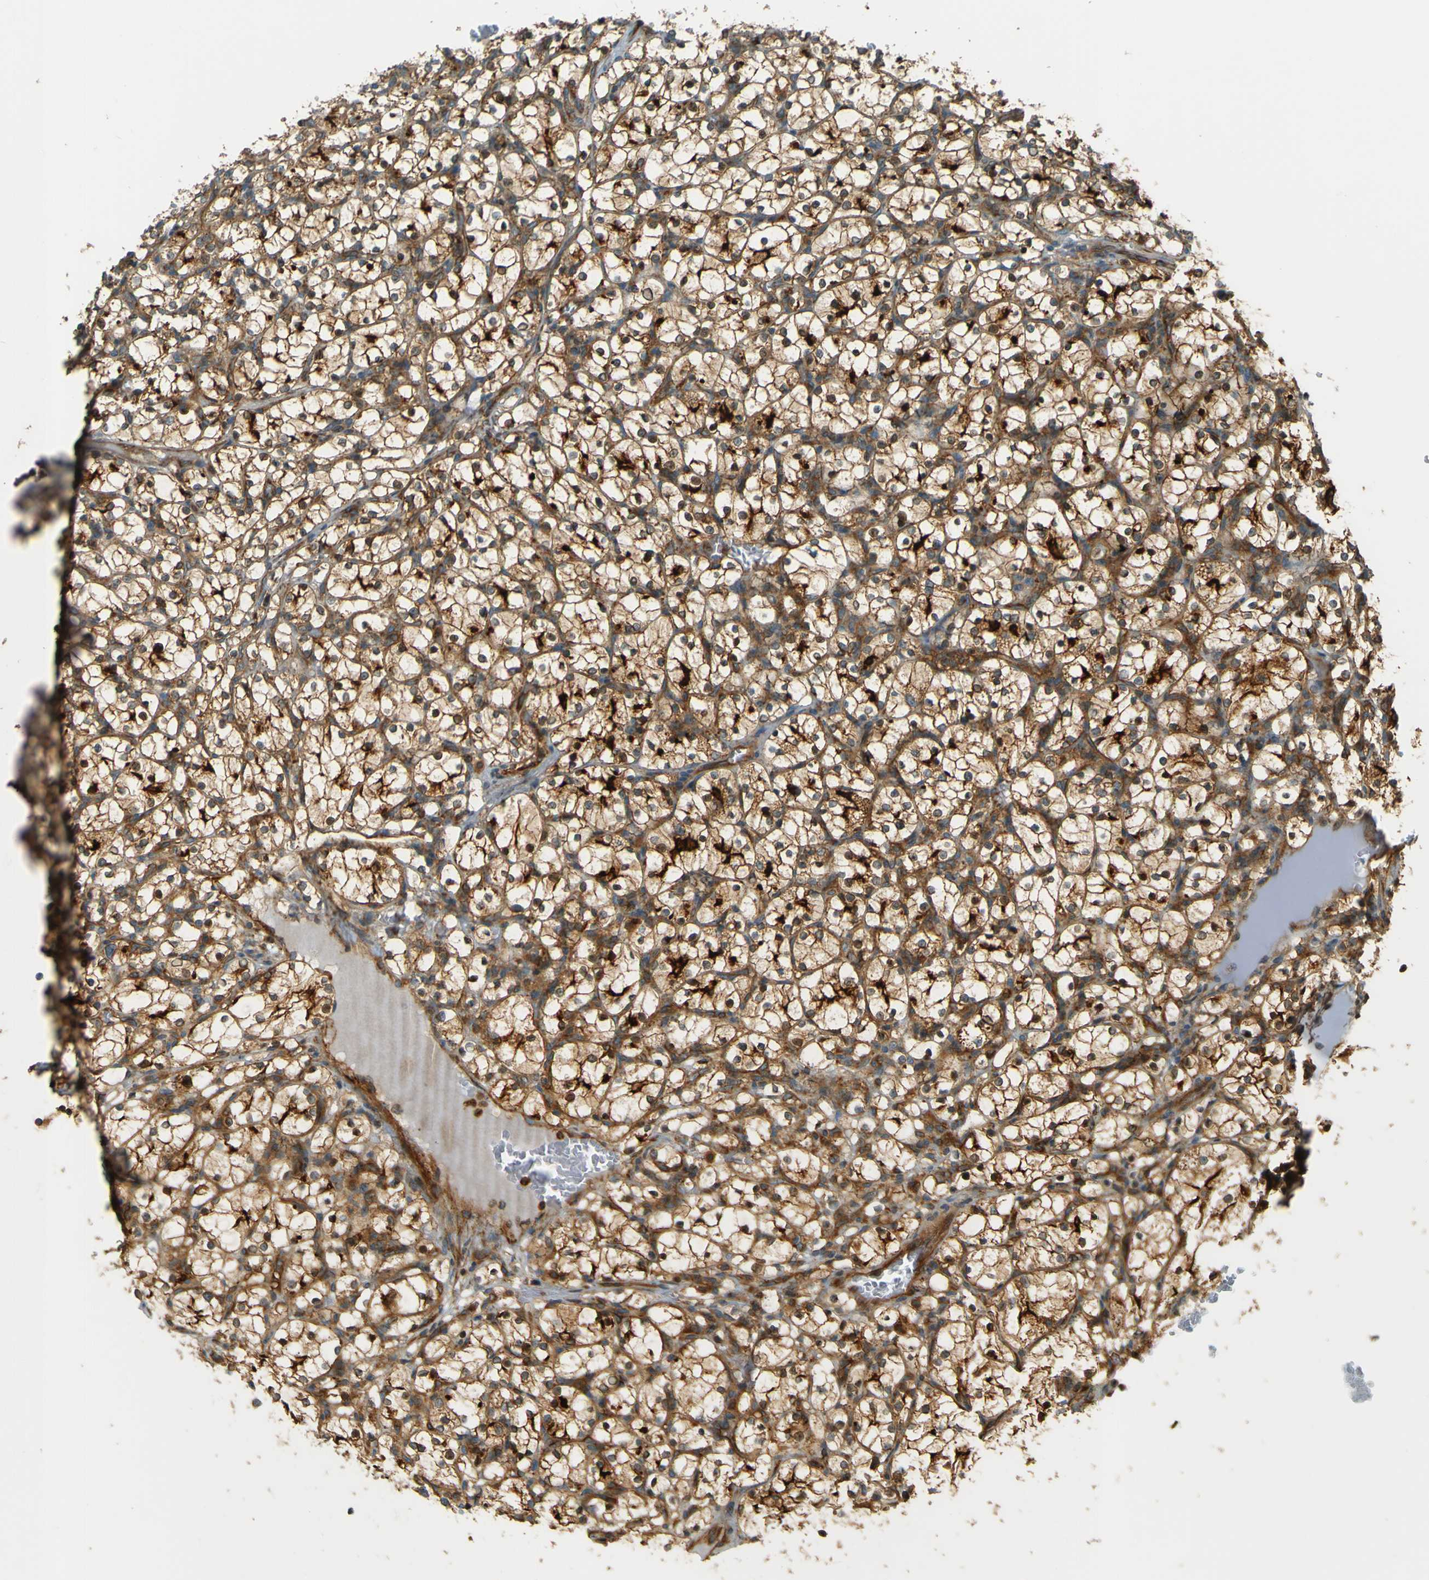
{"staining": {"intensity": "strong", "quantity": ">75%", "location": "cytoplasmic/membranous,nuclear"}, "tissue": "renal cancer", "cell_type": "Tumor cells", "image_type": "cancer", "snomed": [{"axis": "morphology", "description": "Adenocarcinoma, NOS"}, {"axis": "topography", "description": "Kidney"}], "caption": "Immunohistochemical staining of human adenocarcinoma (renal) displays high levels of strong cytoplasmic/membranous and nuclear protein staining in approximately >75% of tumor cells. (DAB (3,3'-diaminobenzidine) IHC, brown staining for protein, blue staining for nuclei).", "gene": "DNAJC5", "patient": {"sex": "female", "age": 69}}